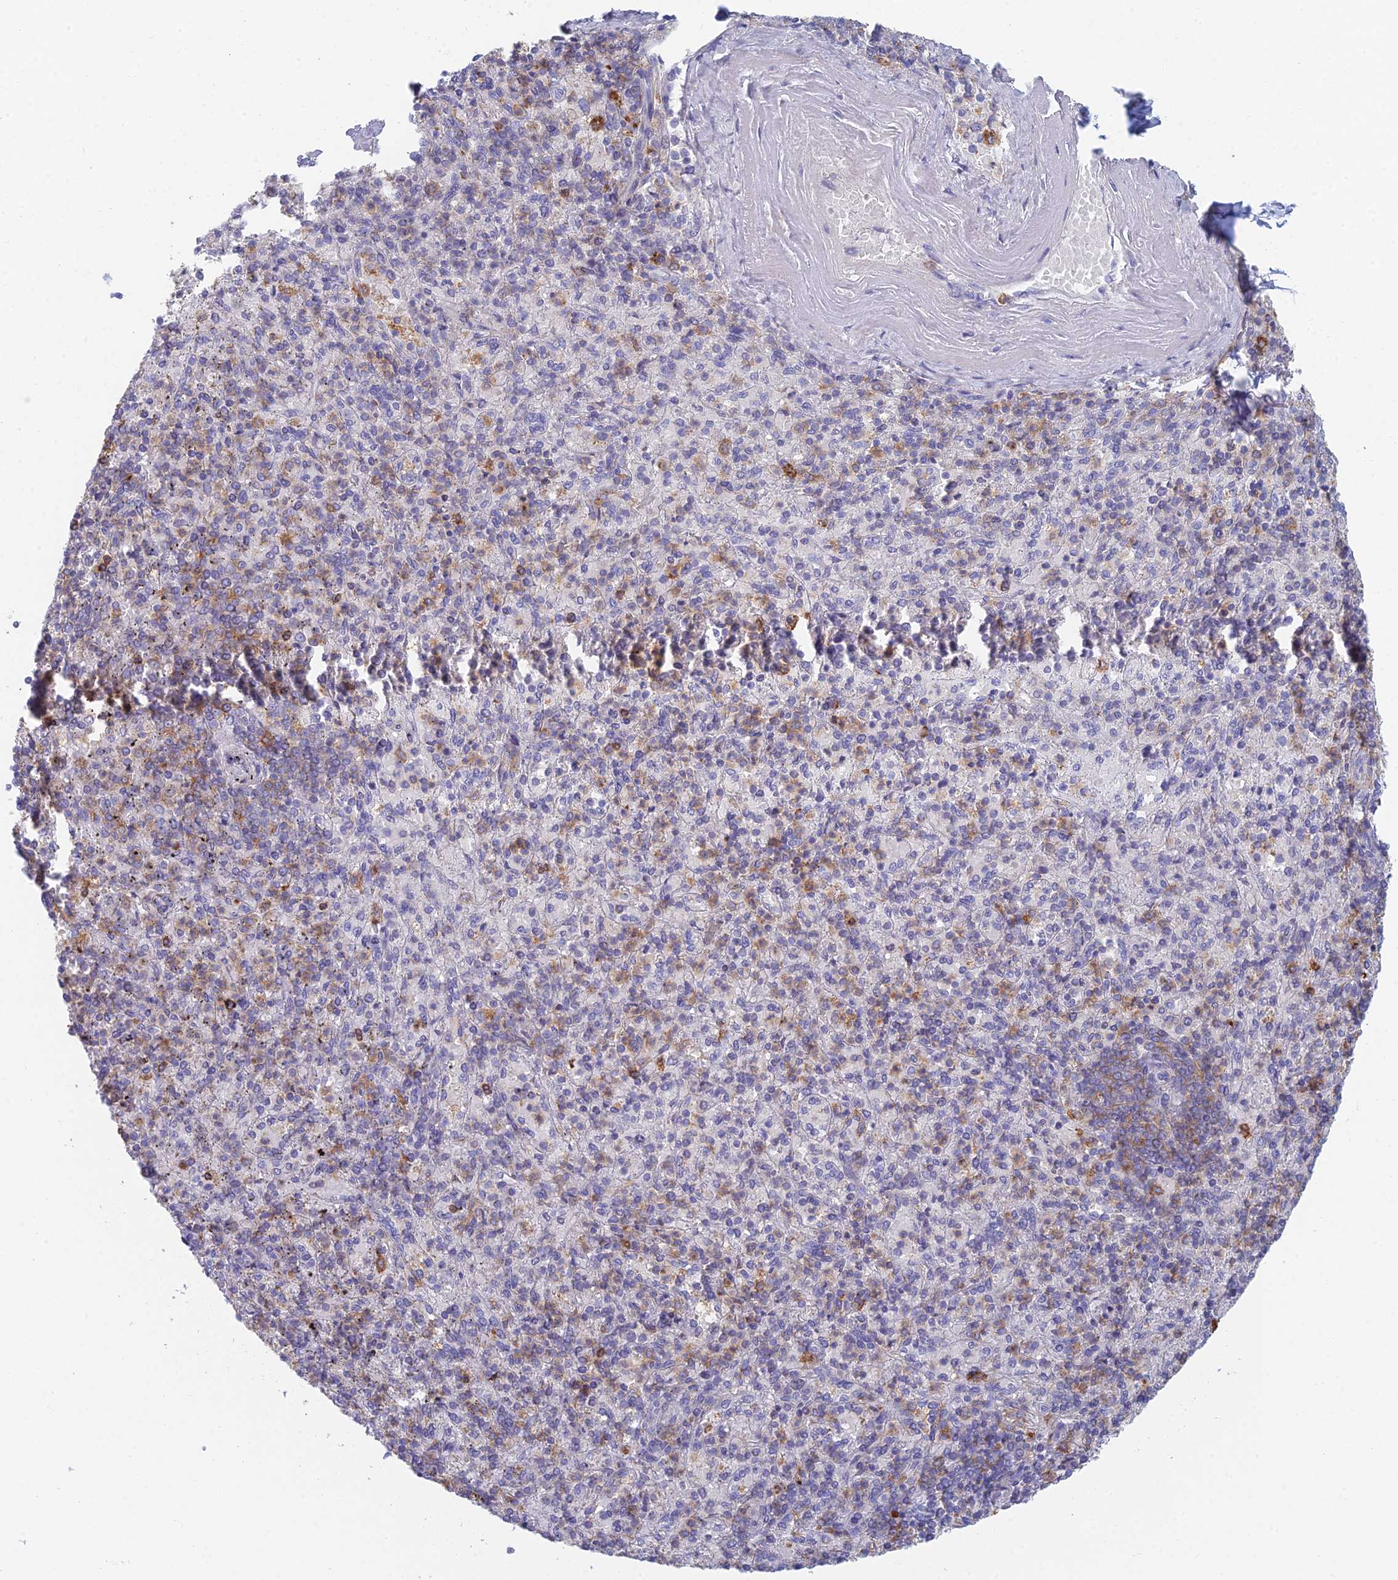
{"staining": {"intensity": "moderate", "quantity": "<25%", "location": "cytoplasmic/membranous"}, "tissue": "spleen", "cell_type": "Cells in red pulp", "image_type": "normal", "snomed": [{"axis": "morphology", "description": "Normal tissue, NOS"}, {"axis": "topography", "description": "Spleen"}], "caption": "Immunohistochemical staining of unremarkable human spleen demonstrates <25% levels of moderate cytoplasmic/membranous protein positivity in approximately <25% of cells in red pulp. (DAB (3,3'-diaminobenzidine) = brown stain, brightfield microscopy at high magnification).", "gene": "STRN4", "patient": {"sex": "male", "age": 82}}